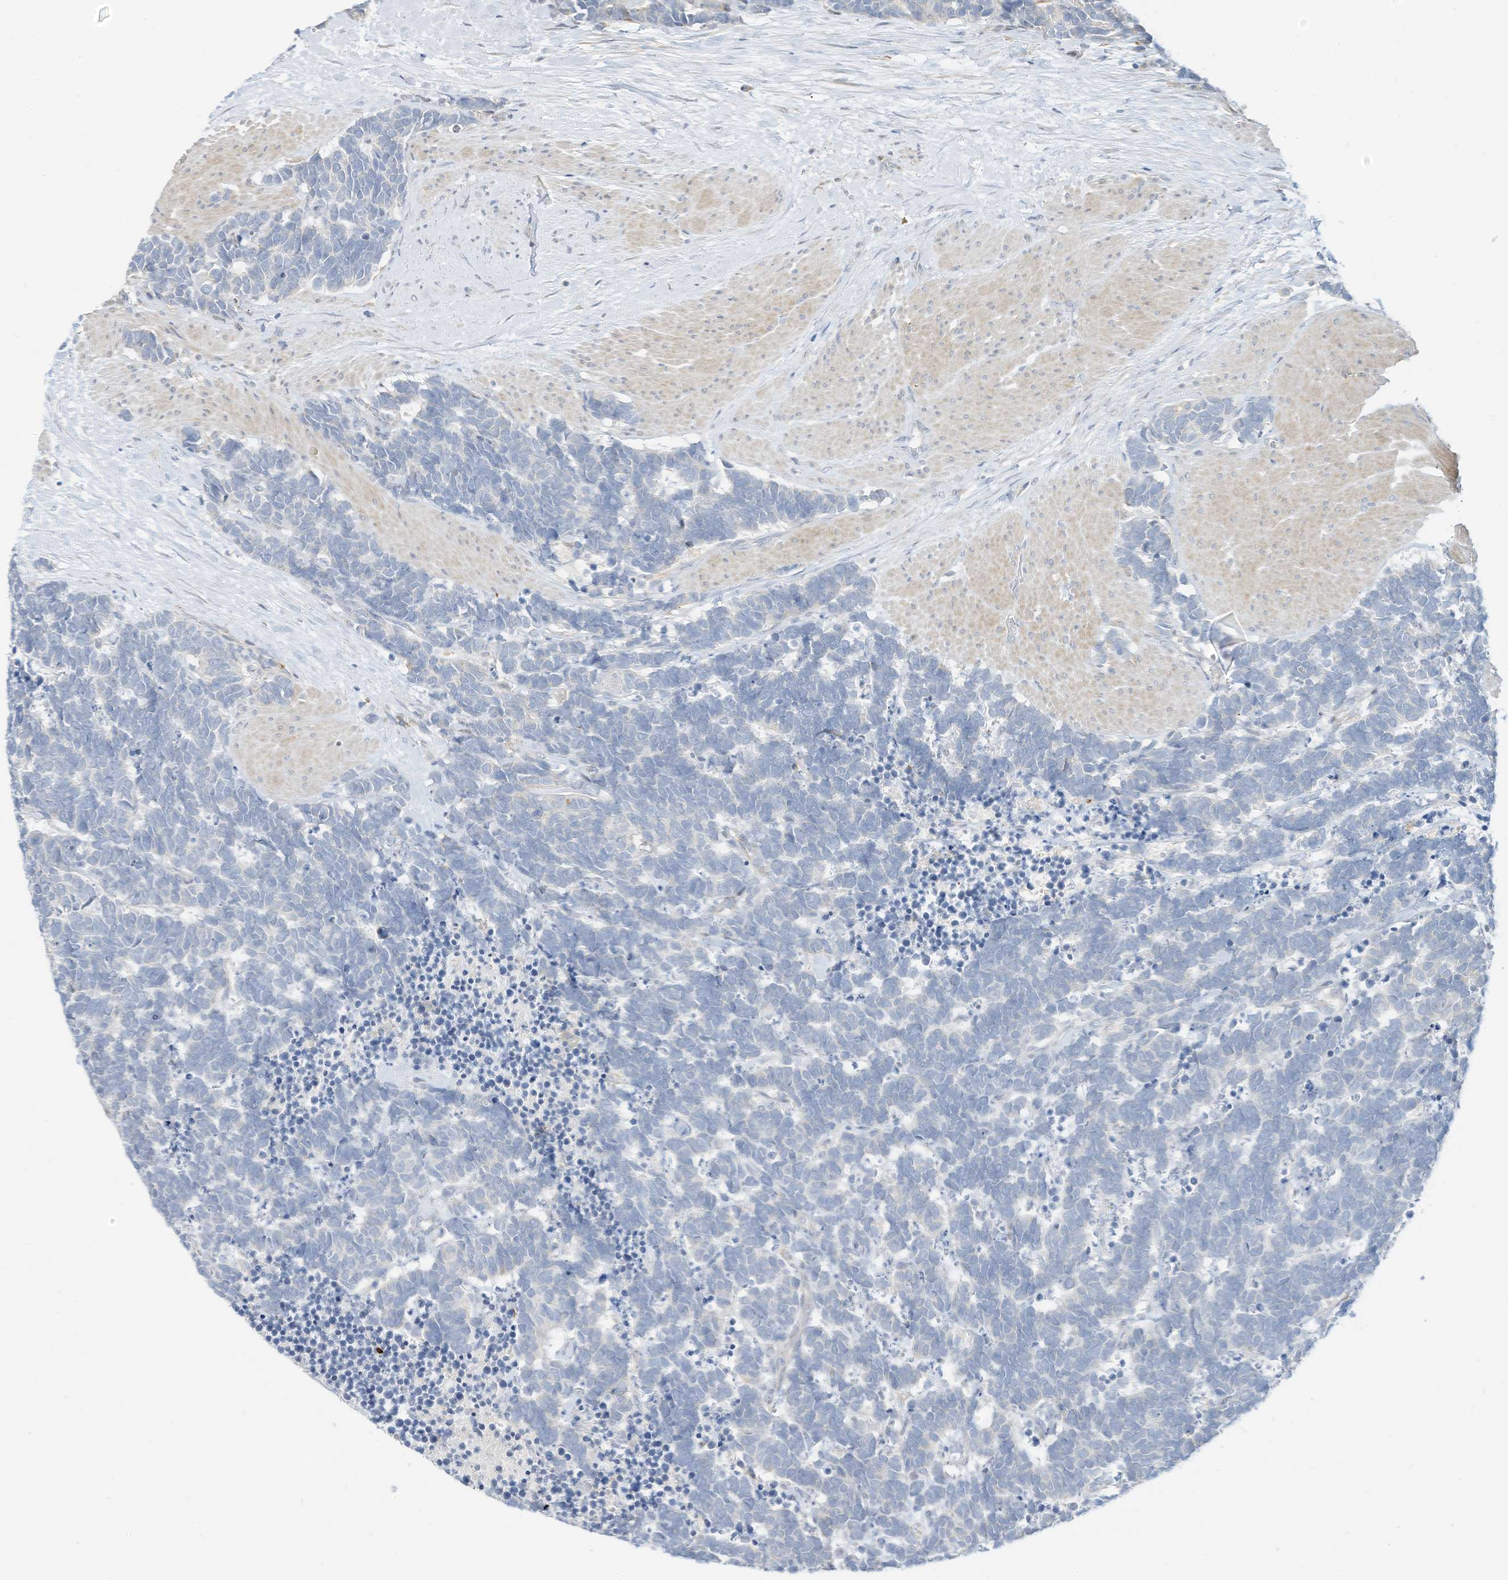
{"staining": {"intensity": "negative", "quantity": "none", "location": "none"}, "tissue": "carcinoid", "cell_type": "Tumor cells", "image_type": "cancer", "snomed": [{"axis": "morphology", "description": "Carcinoma, NOS"}, {"axis": "morphology", "description": "Carcinoid, malignant, NOS"}, {"axis": "topography", "description": "Urinary bladder"}], "caption": "Tumor cells are negative for protein expression in human carcinoid (malignant). The staining was performed using DAB to visualize the protein expression in brown, while the nuclei were stained in blue with hematoxylin (Magnification: 20x).", "gene": "ATP13A1", "patient": {"sex": "male", "age": 57}}